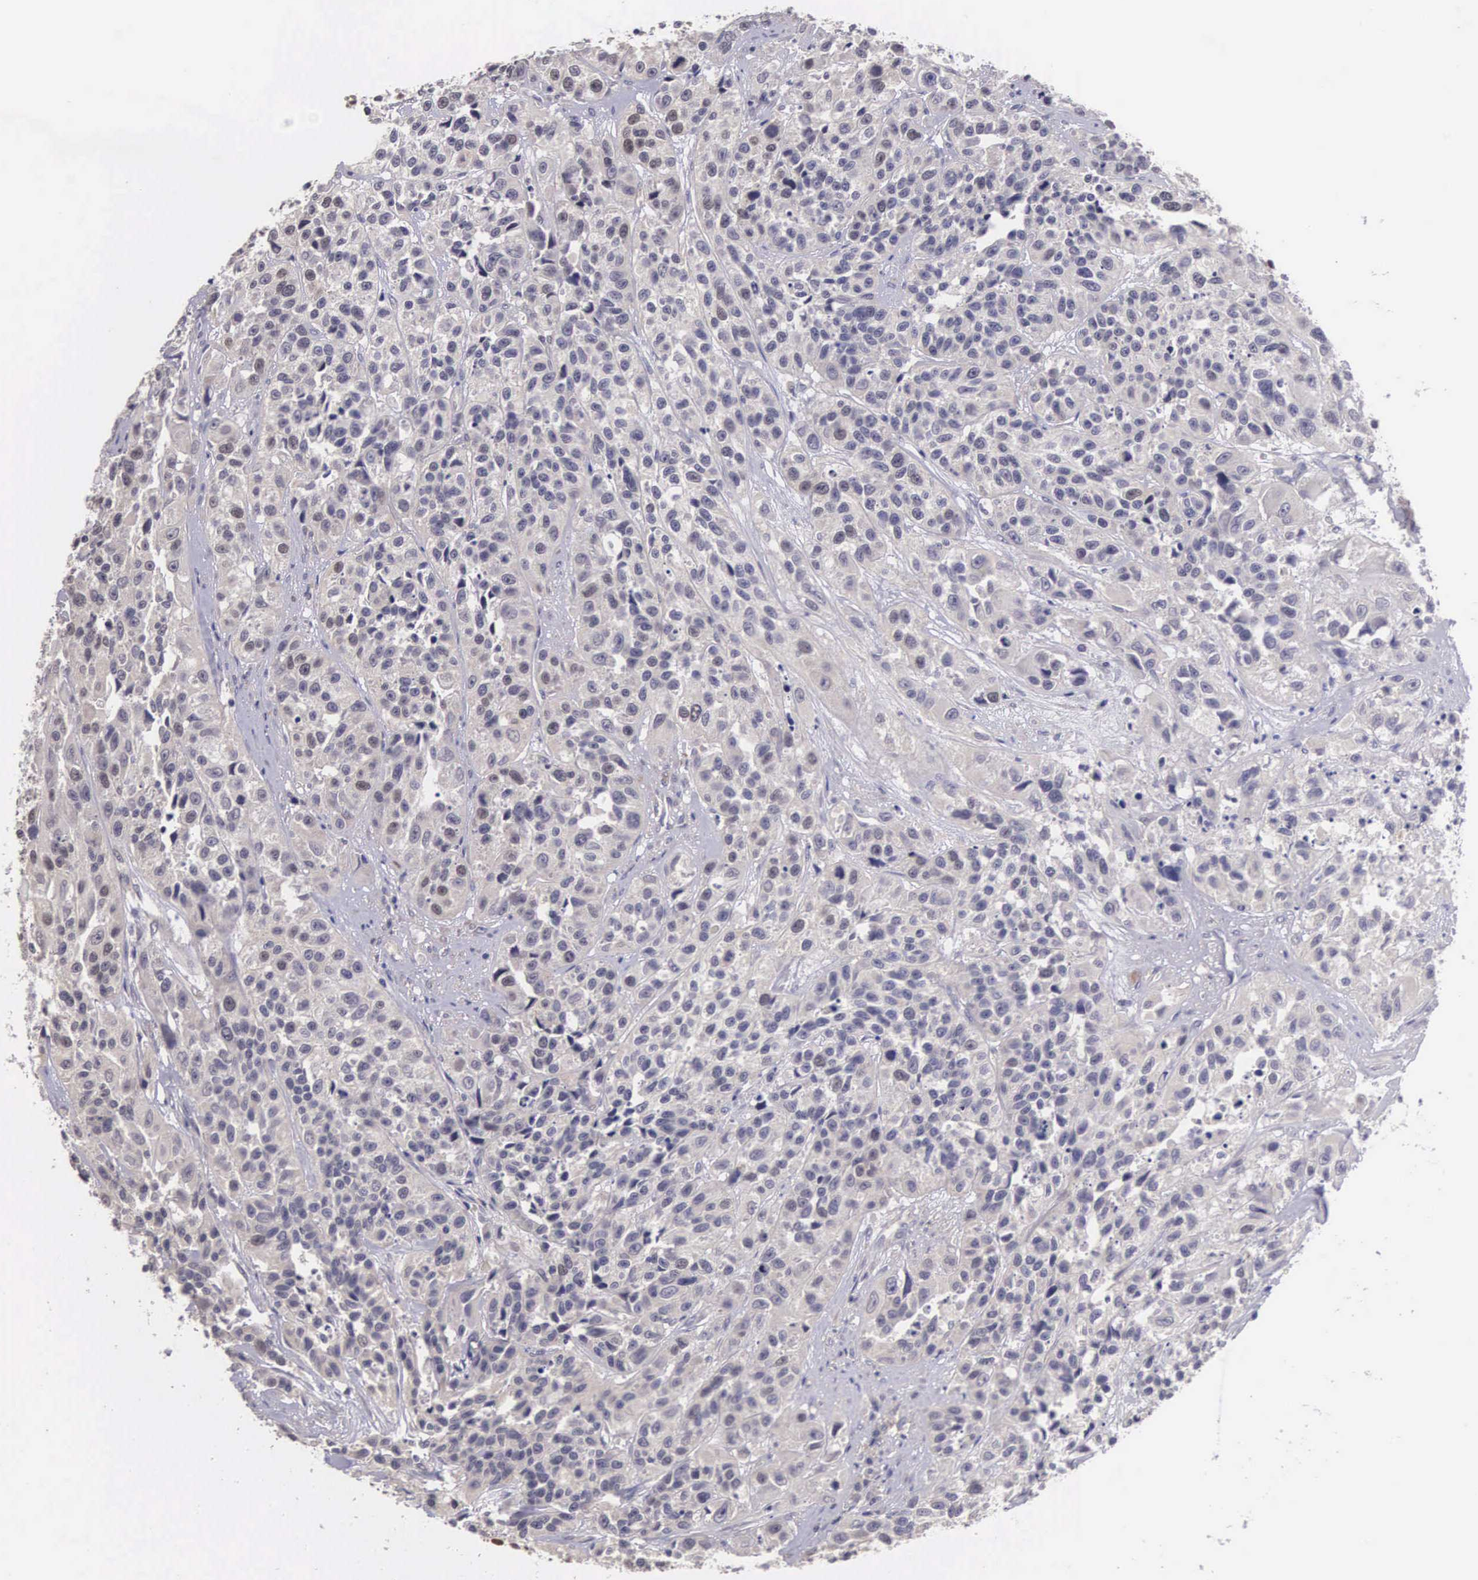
{"staining": {"intensity": "negative", "quantity": "none", "location": "none"}, "tissue": "urothelial cancer", "cell_type": "Tumor cells", "image_type": "cancer", "snomed": [{"axis": "morphology", "description": "Urothelial carcinoma, High grade"}, {"axis": "topography", "description": "Urinary bladder"}], "caption": "Immunohistochemical staining of urothelial cancer demonstrates no significant staining in tumor cells.", "gene": "CDC45", "patient": {"sex": "female", "age": 81}}